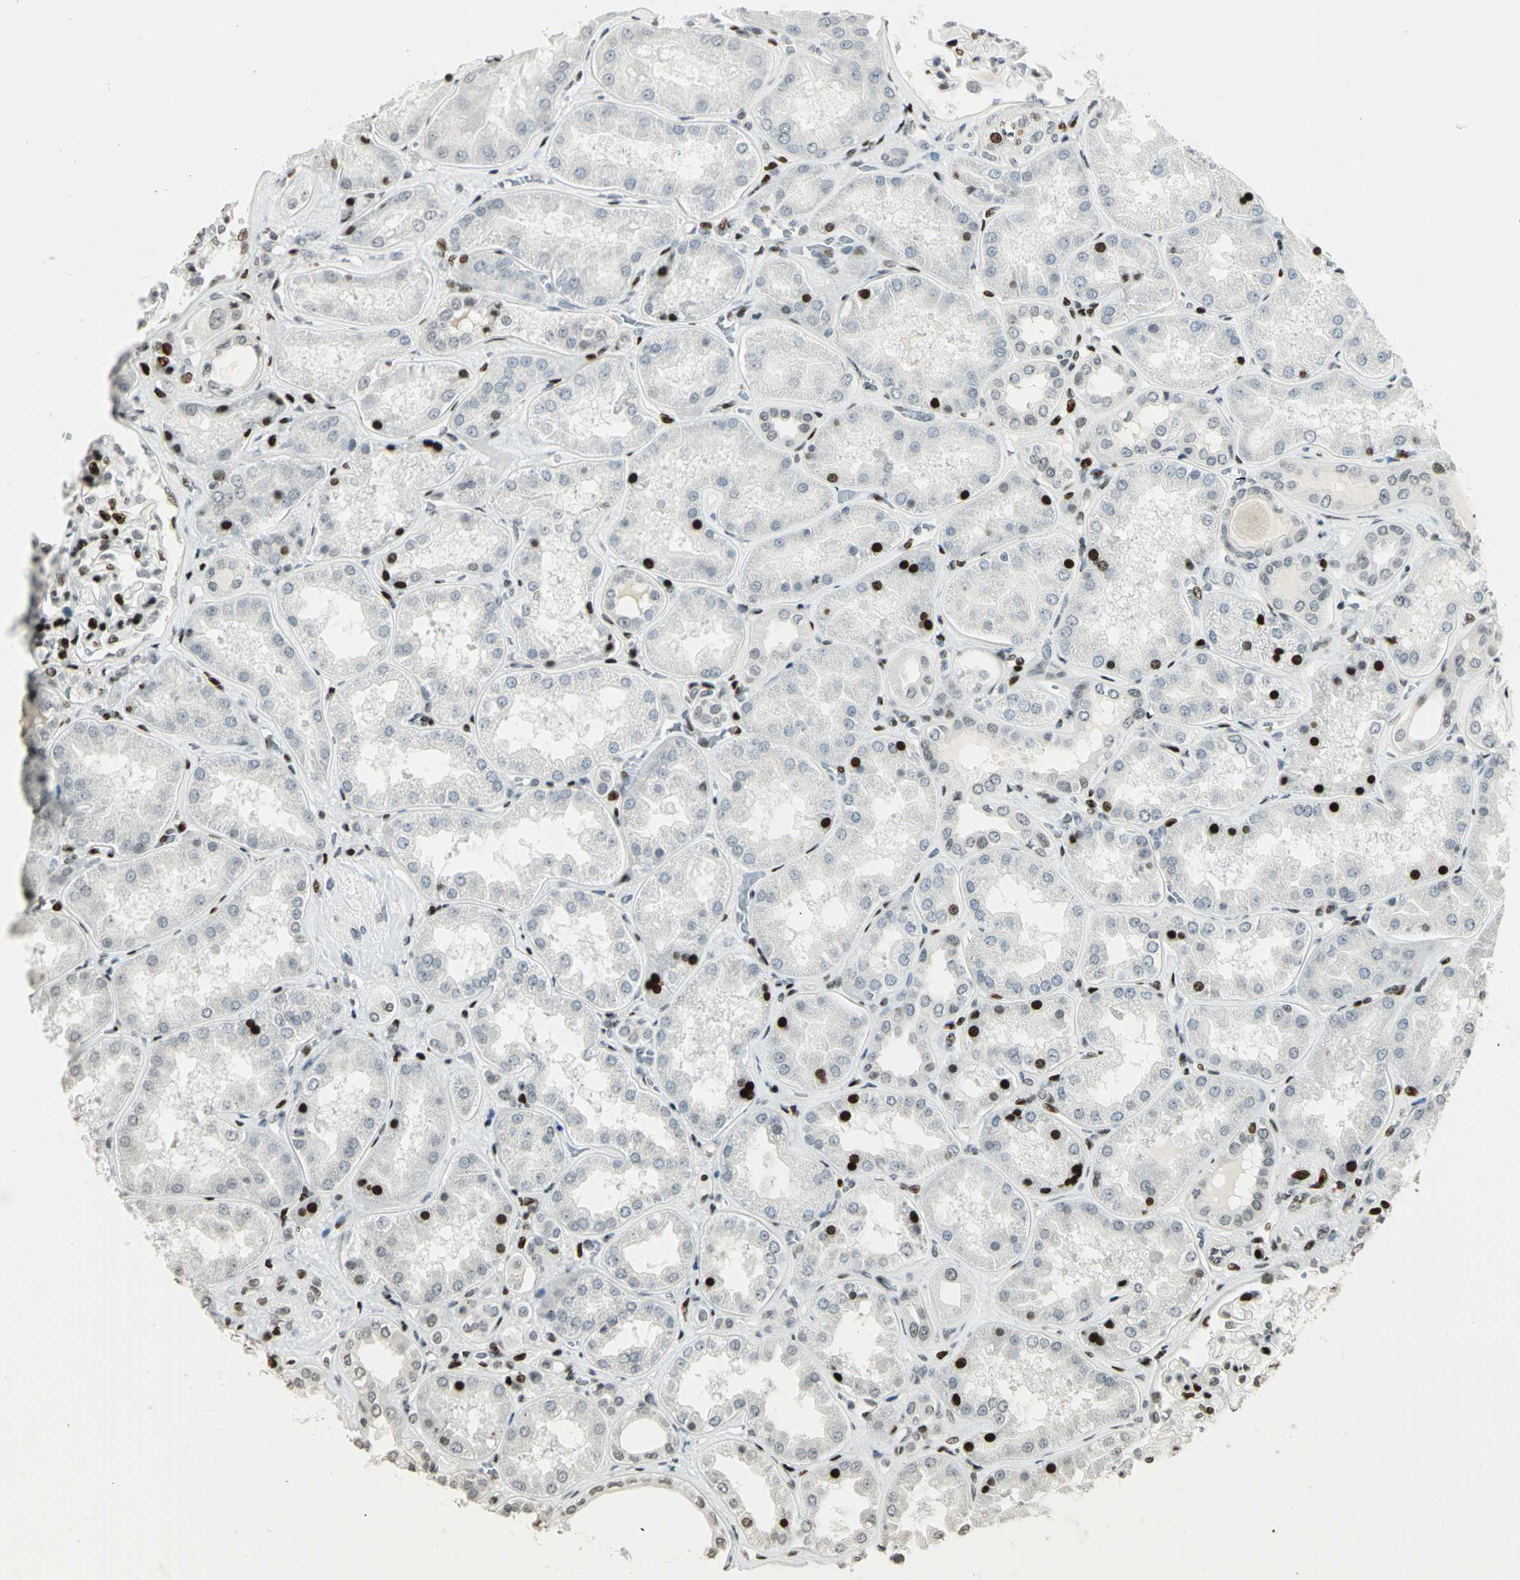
{"staining": {"intensity": "strong", "quantity": "25%-75%", "location": "nuclear"}, "tissue": "kidney", "cell_type": "Cells in glomeruli", "image_type": "normal", "snomed": [{"axis": "morphology", "description": "Normal tissue, NOS"}, {"axis": "topography", "description": "Kidney"}], "caption": "Strong nuclear staining is seen in approximately 25%-75% of cells in glomeruli in benign kidney.", "gene": "KDM1A", "patient": {"sex": "female", "age": 56}}